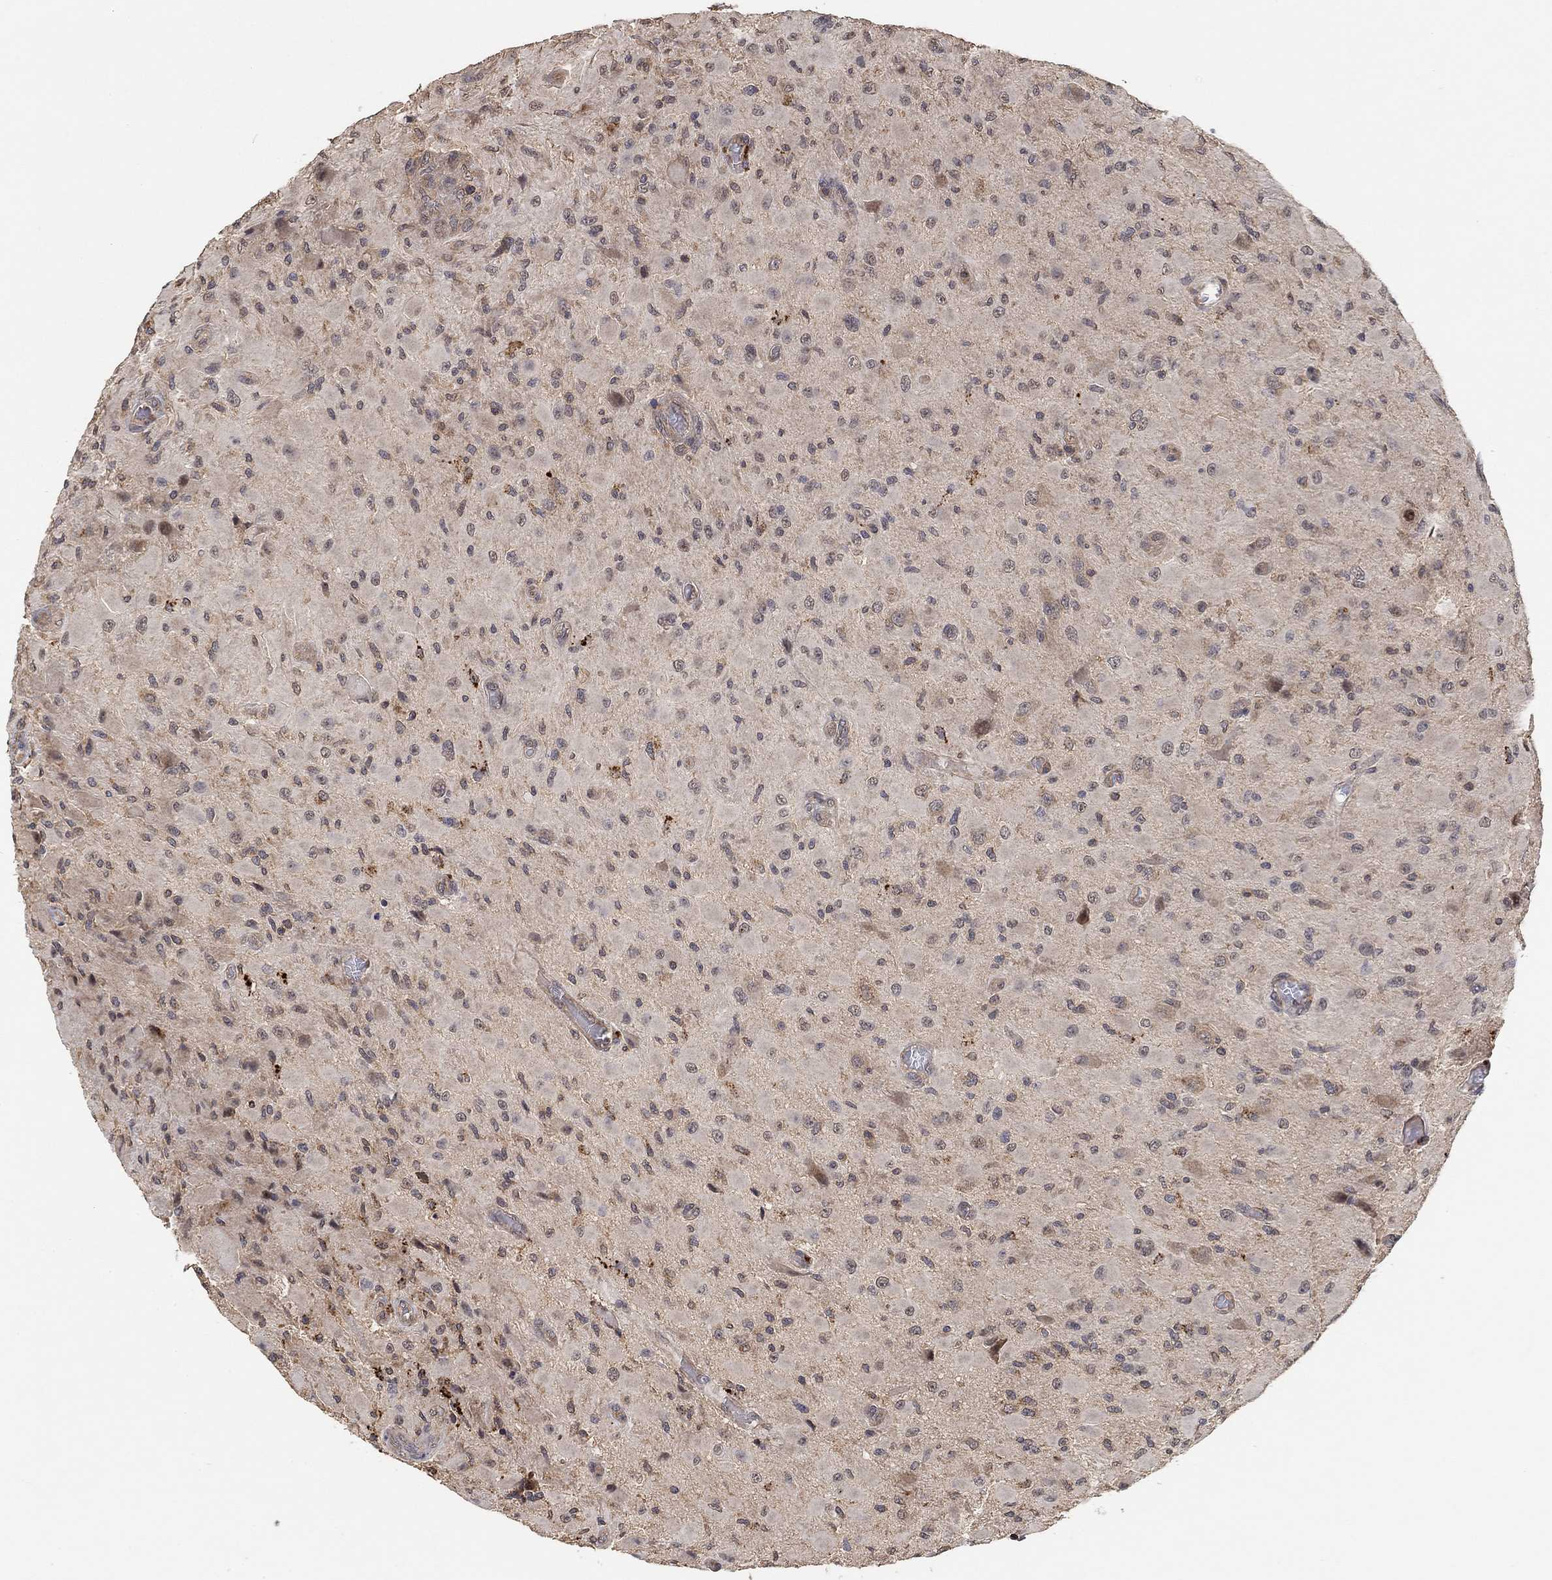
{"staining": {"intensity": "negative", "quantity": "none", "location": "none"}, "tissue": "glioma", "cell_type": "Tumor cells", "image_type": "cancer", "snomed": [{"axis": "morphology", "description": "Glioma, malignant, High grade"}, {"axis": "topography", "description": "Cerebral cortex"}], "caption": "Malignant high-grade glioma was stained to show a protein in brown. There is no significant expression in tumor cells. (DAB (3,3'-diaminobenzidine) immunohistochemistry visualized using brightfield microscopy, high magnification).", "gene": "CCDC43", "patient": {"sex": "male", "age": 35}}